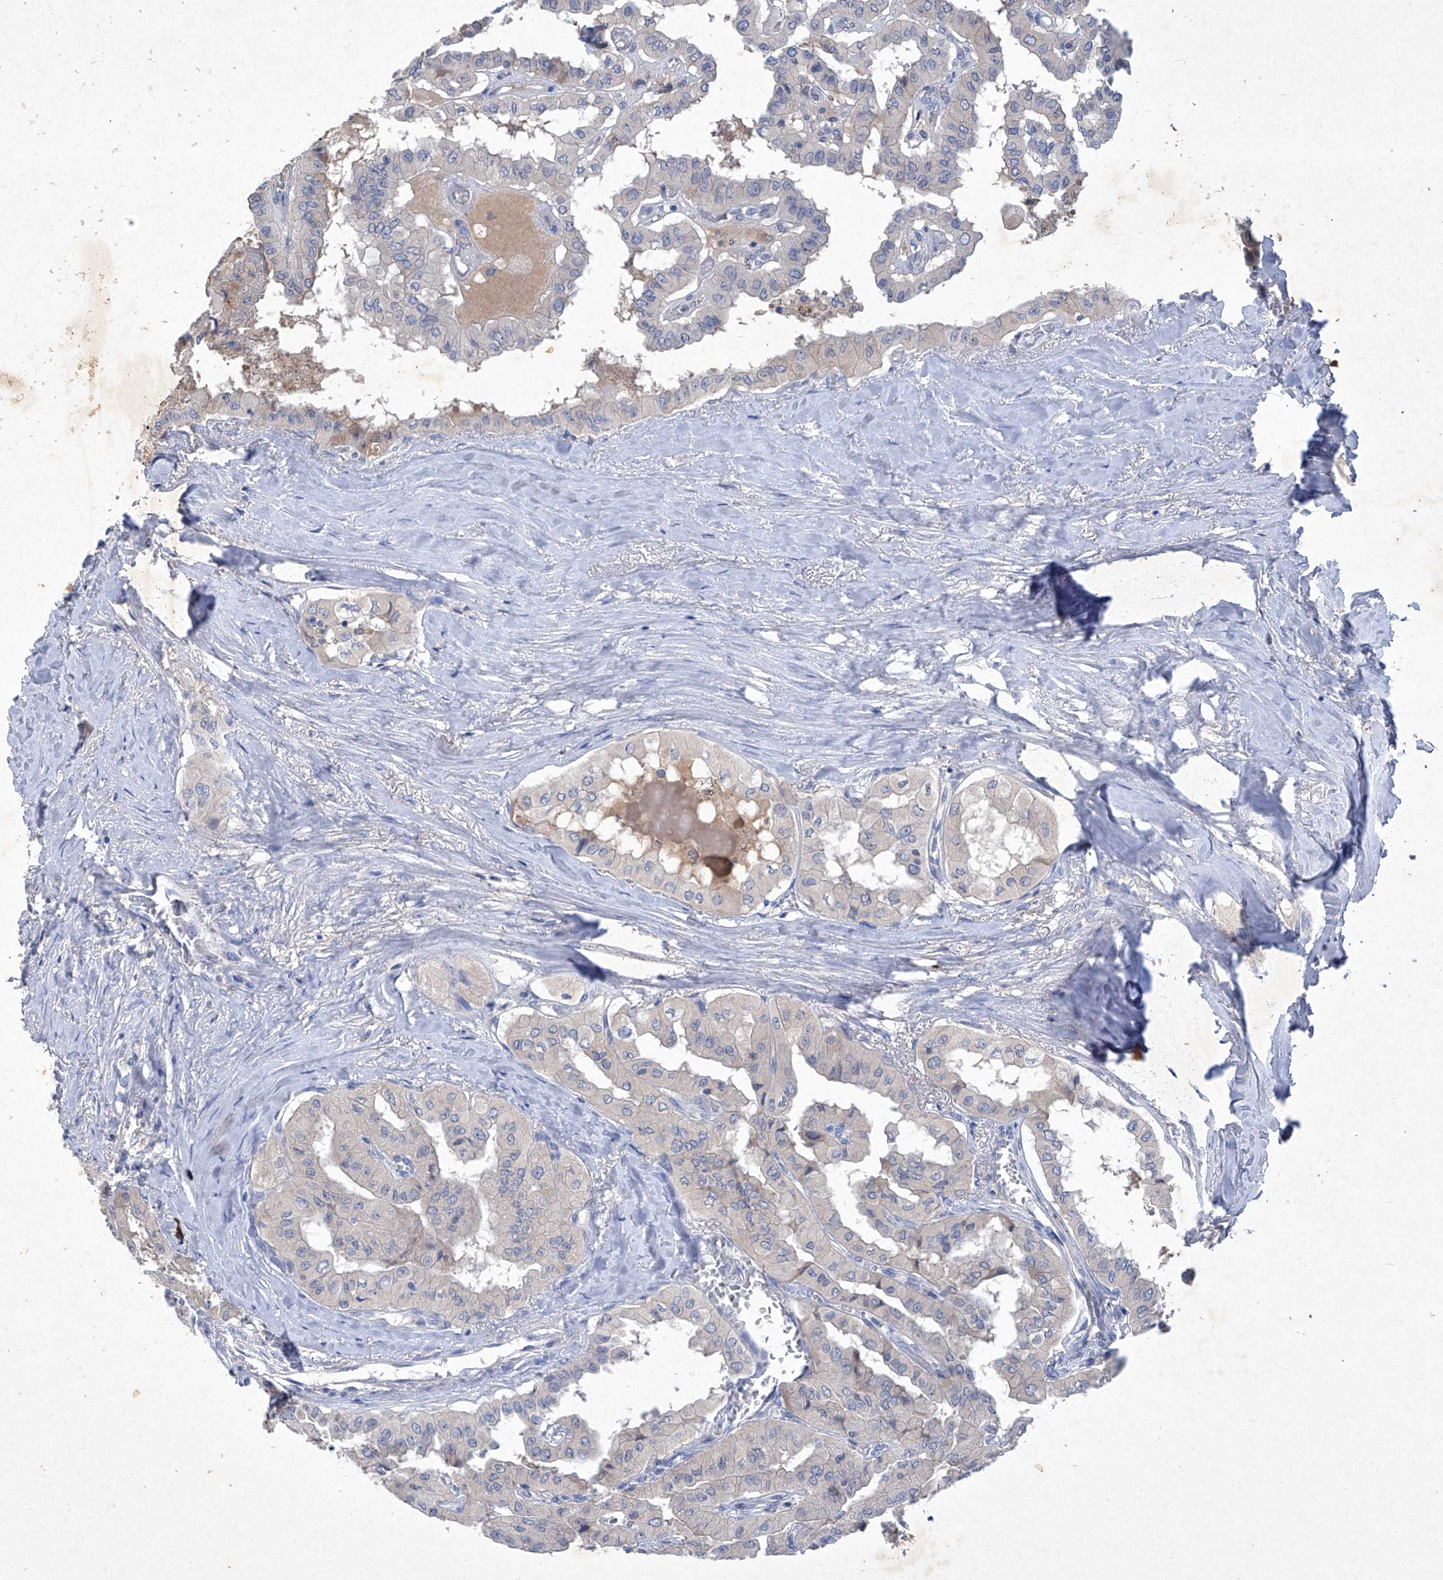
{"staining": {"intensity": "negative", "quantity": "none", "location": "none"}, "tissue": "thyroid cancer", "cell_type": "Tumor cells", "image_type": "cancer", "snomed": [{"axis": "morphology", "description": "Papillary adenocarcinoma, NOS"}, {"axis": "topography", "description": "Thyroid gland"}], "caption": "Immunohistochemical staining of human thyroid cancer (papillary adenocarcinoma) reveals no significant expression in tumor cells.", "gene": "SBK2", "patient": {"sex": "female", "age": 59}}